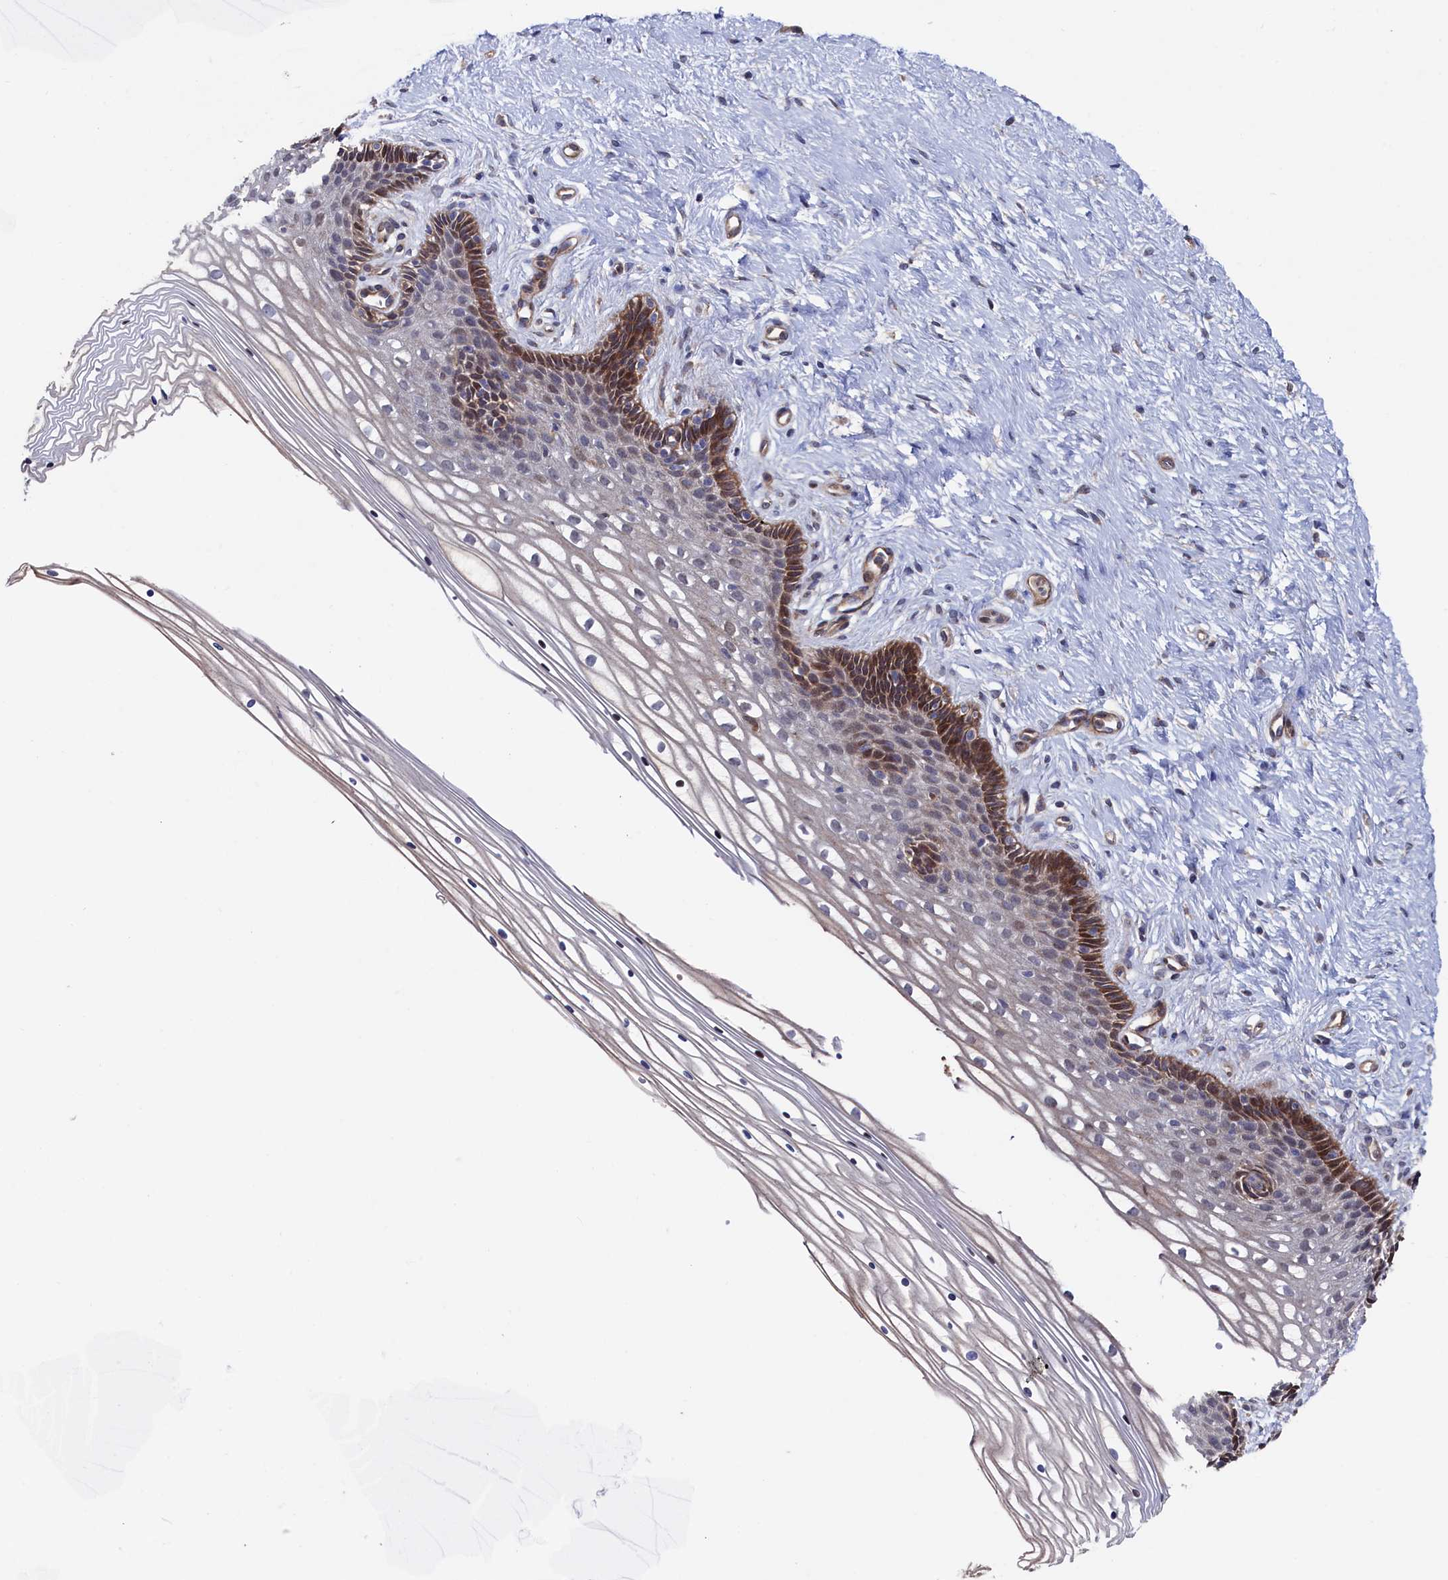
{"staining": {"intensity": "strong", "quantity": ">75%", "location": "cytoplasmic/membranous"}, "tissue": "cervix", "cell_type": "Glandular cells", "image_type": "normal", "snomed": [{"axis": "morphology", "description": "Normal tissue, NOS"}, {"axis": "topography", "description": "Cervix"}], "caption": "Cervix was stained to show a protein in brown. There is high levels of strong cytoplasmic/membranous staining in about >75% of glandular cells.", "gene": "ZNF891", "patient": {"sex": "female", "age": 33}}